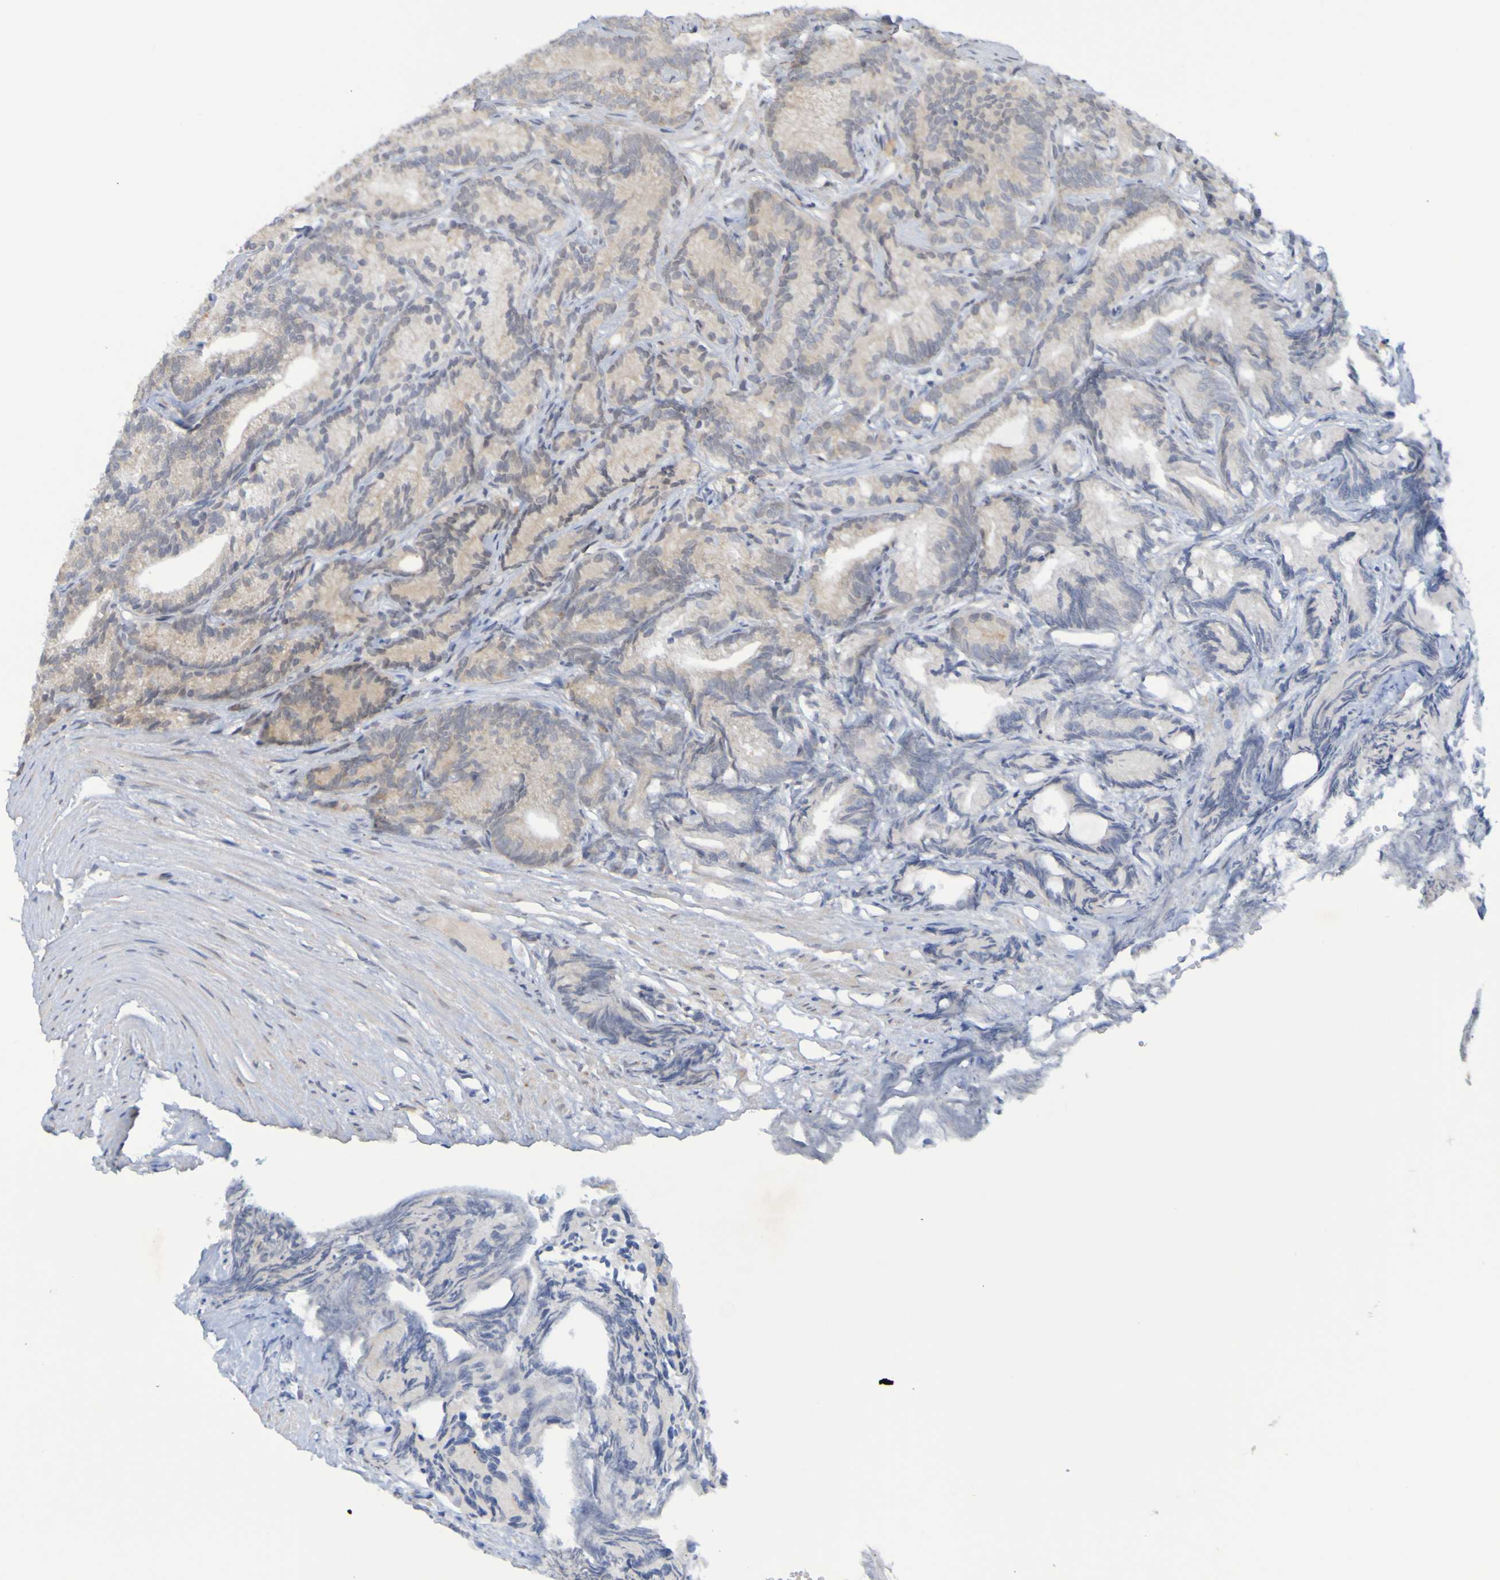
{"staining": {"intensity": "weak", "quantity": "<25%", "location": "cytoplasmic/membranous"}, "tissue": "prostate cancer", "cell_type": "Tumor cells", "image_type": "cancer", "snomed": [{"axis": "morphology", "description": "Adenocarcinoma, Low grade"}, {"axis": "topography", "description": "Prostate"}], "caption": "Tumor cells are negative for brown protein staining in adenocarcinoma (low-grade) (prostate).", "gene": "LILRB5", "patient": {"sex": "male", "age": 89}}